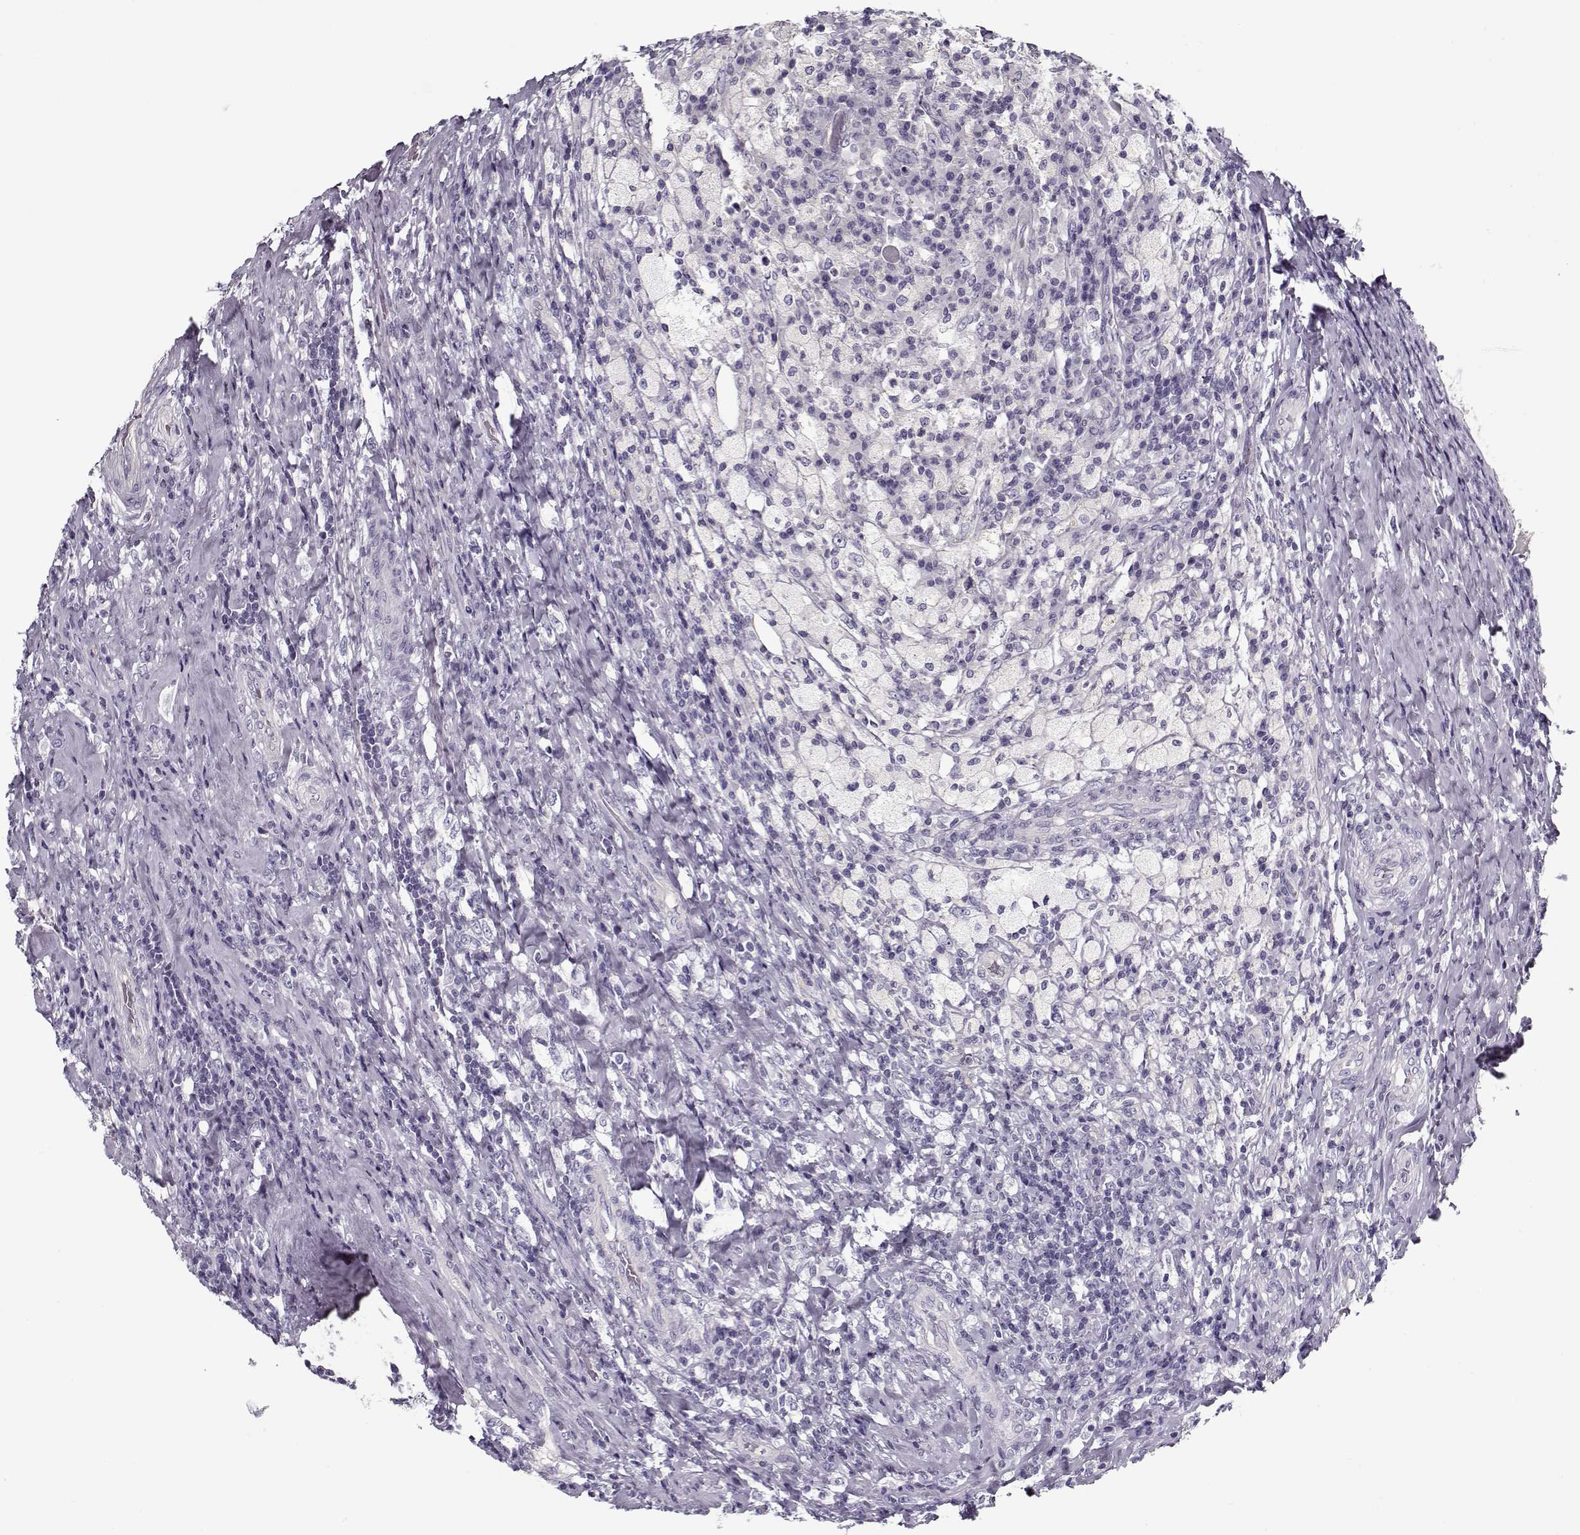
{"staining": {"intensity": "negative", "quantity": "none", "location": "none"}, "tissue": "testis cancer", "cell_type": "Tumor cells", "image_type": "cancer", "snomed": [{"axis": "morphology", "description": "Necrosis, NOS"}, {"axis": "morphology", "description": "Carcinoma, Embryonal, NOS"}, {"axis": "topography", "description": "Testis"}], "caption": "High power microscopy micrograph of an immunohistochemistry photomicrograph of embryonal carcinoma (testis), revealing no significant expression in tumor cells. (Stains: DAB (3,3'-diaminobenzidine) immunohistochemistry with hematoxylin counter stain, Microscopy: brightfield microscopy at high magnification).", "gene": "CCDC136", "patient": {"sex": "male", "age": 19}}